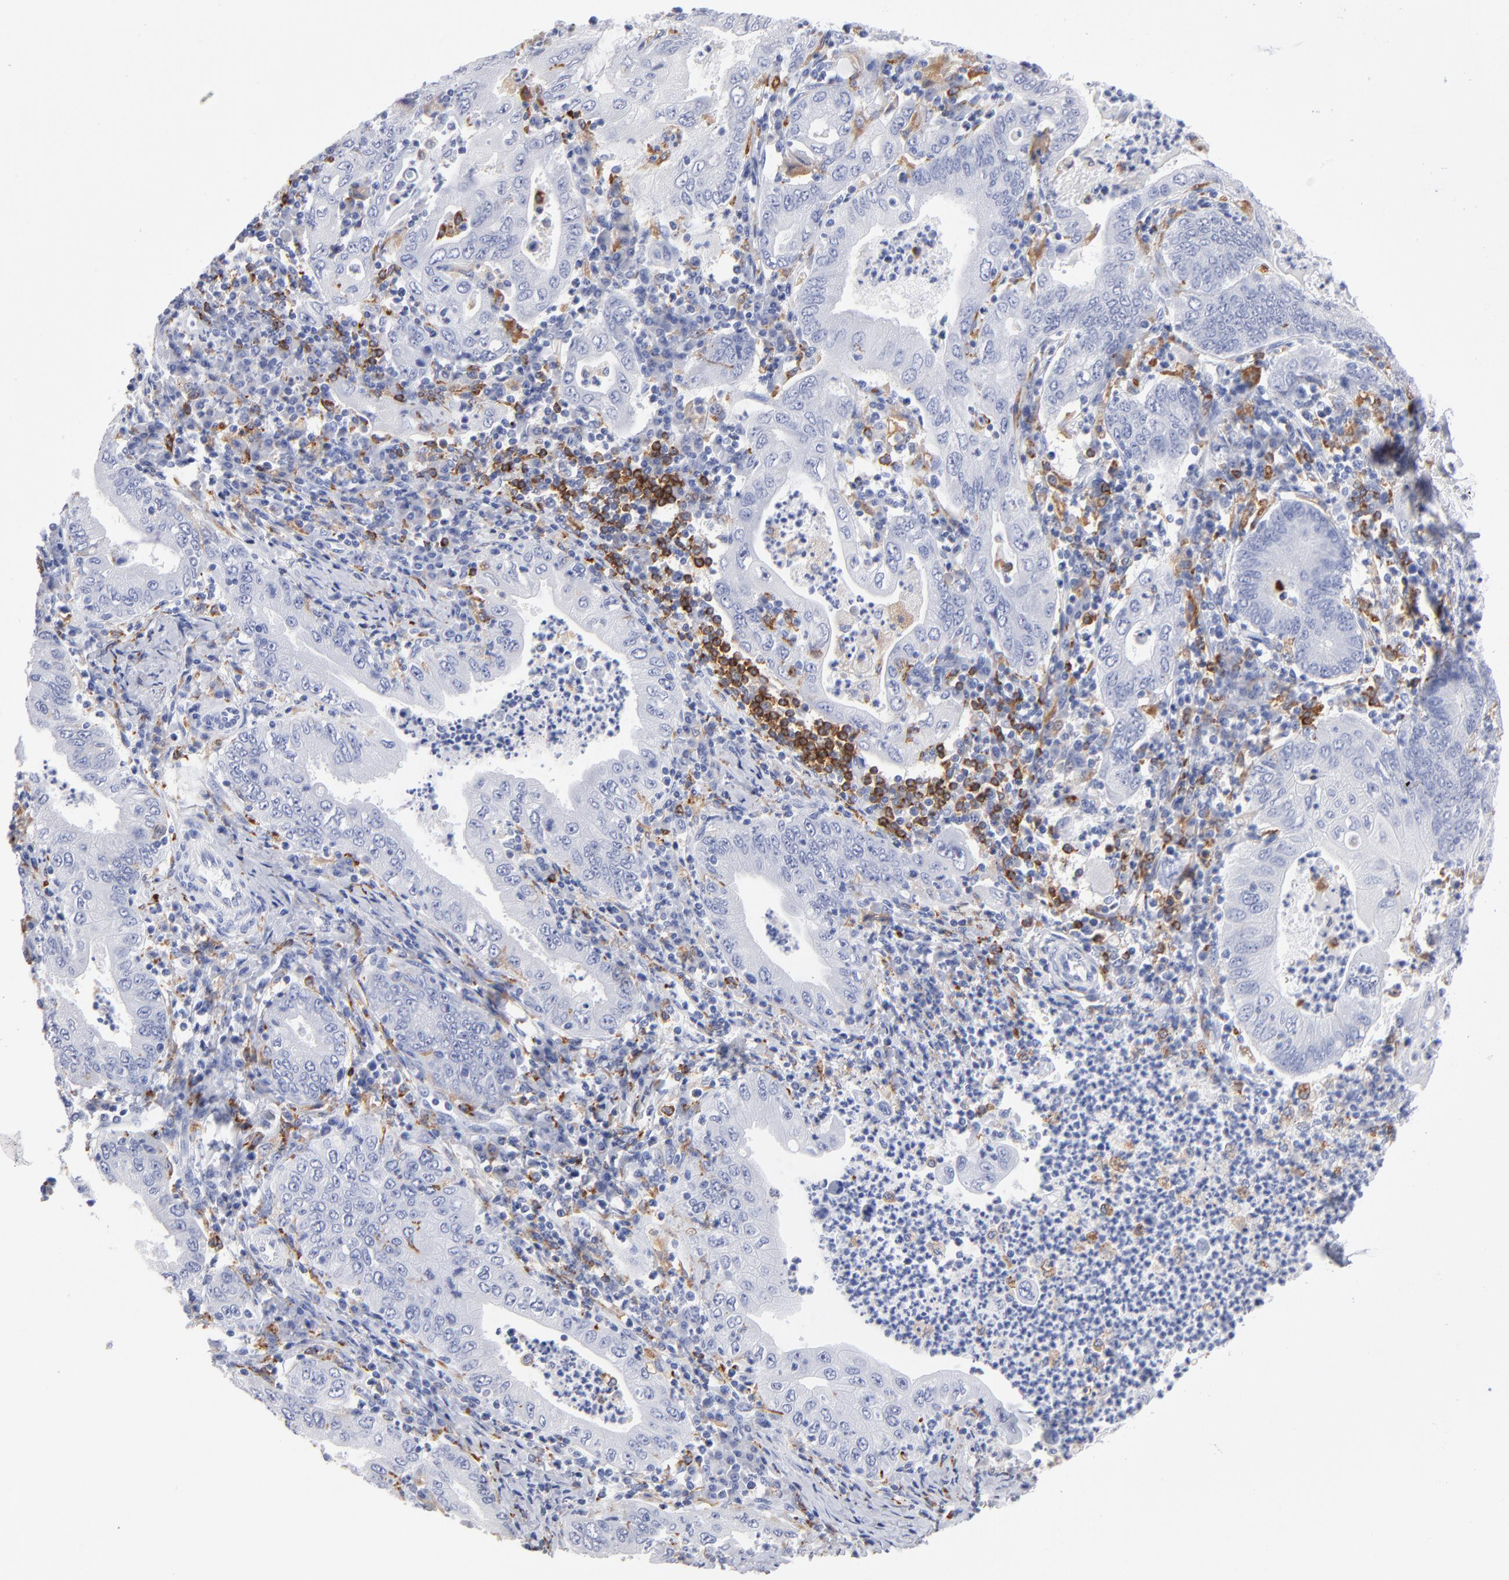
{"staining": {"intensity": "negative", "quantity": "none", "location": "none"}, "tissue": "stomach cancer", "cell_type": "Tumor cells", "image_type": "cancer", "snomed": [{"axis": "morphology", "description": "Normal tissue, NOS"}, {"axis": "morphology", "description": "Adenocarcinoma, NOS"}, {"axis": "topography", "description": "Esophagus"}, {"axis": "topography", "description": "Stomach, upper"}, {"axis": "topography", "description": "Peripheral nerve tissue"}], "caption": "Stomach cancer (adenocarcinoma) was stained to show a protein in brown. There is no significant staining in tumor cells.", "gene": "CD180", "patient": {"sex": "male", "age": 62}}